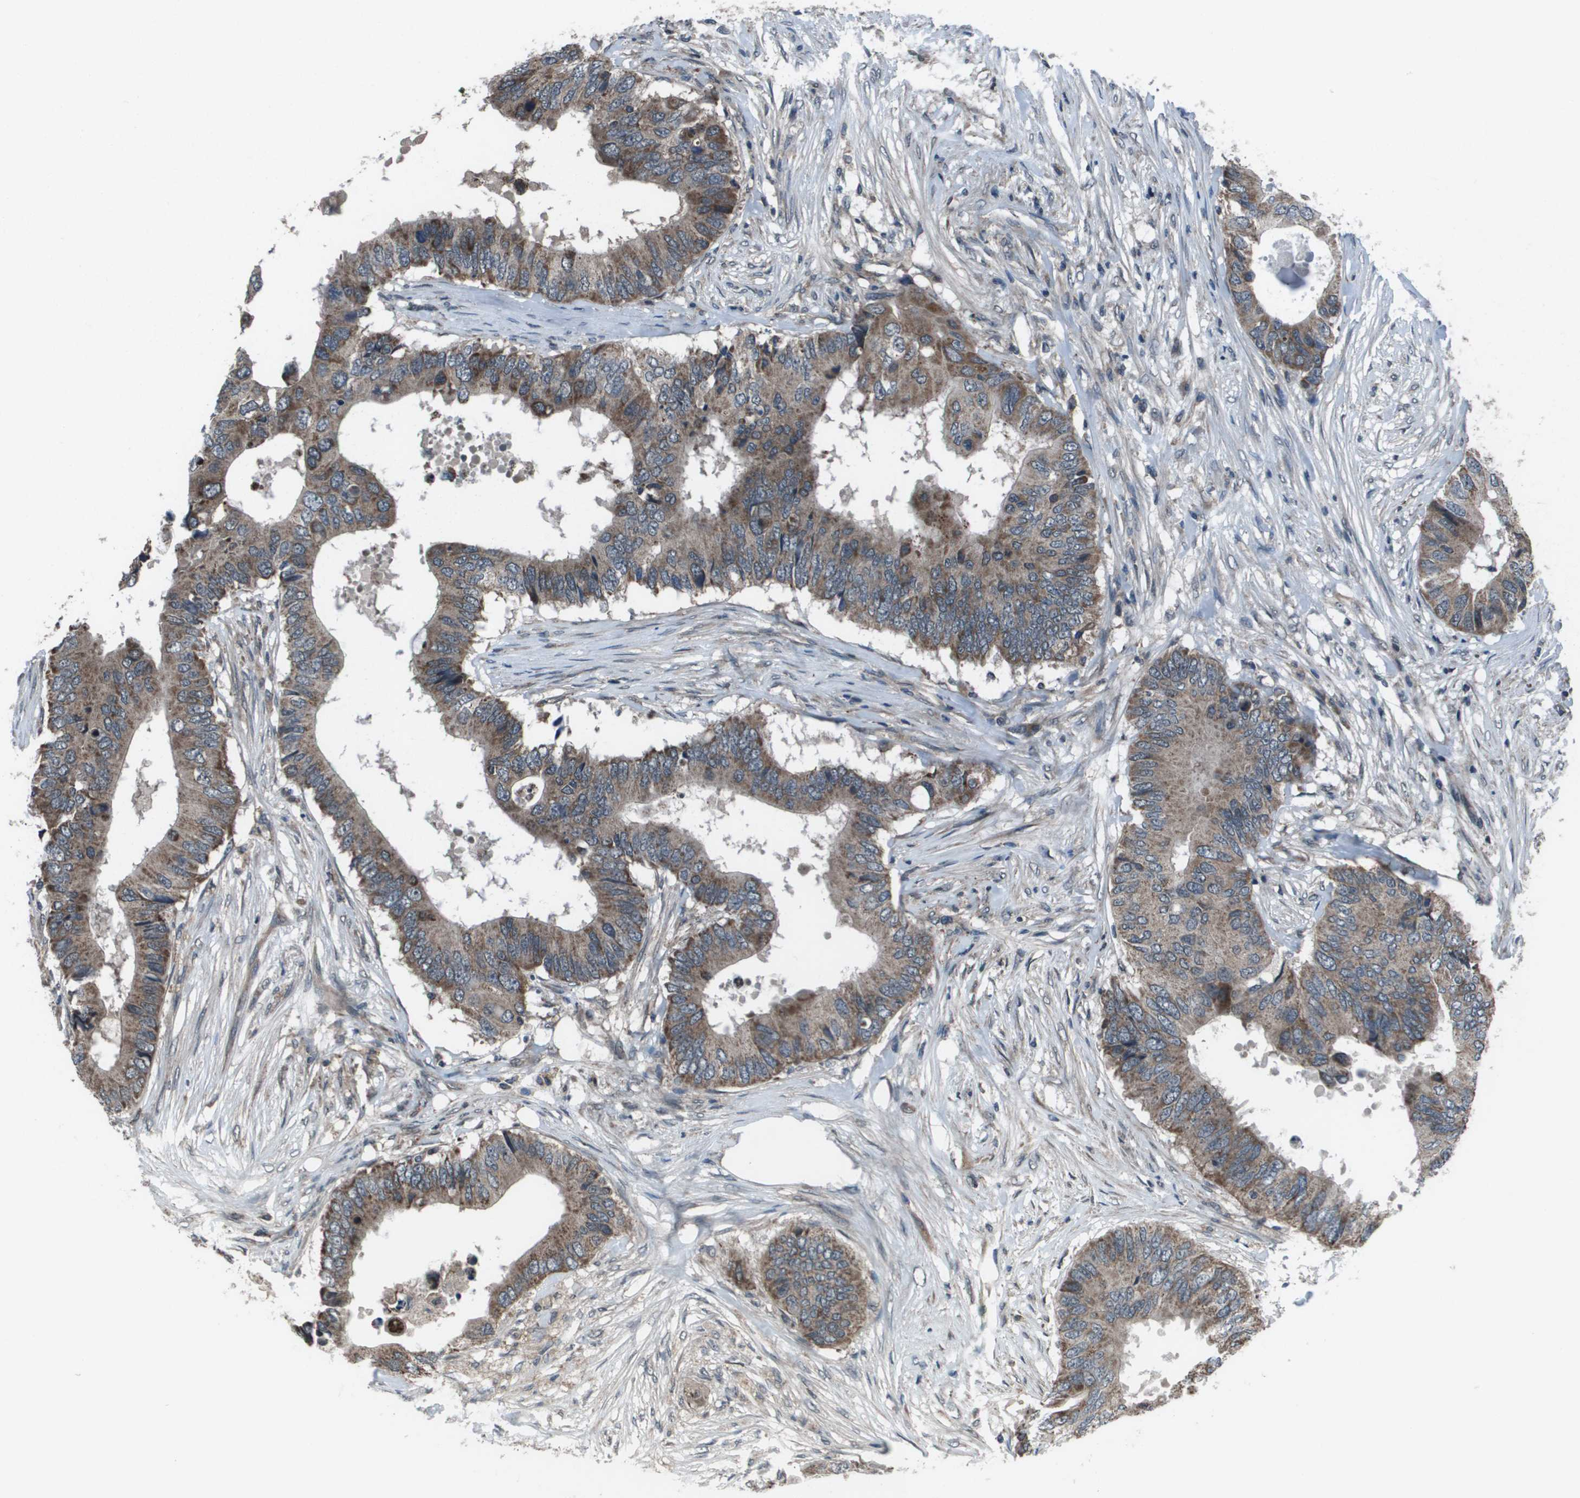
{"staining": {"intensity": "moderate", "quantity": ">75%", "location": "cytoplasmic/membranous"}, "tissue": "colorectal cancer", "cell_type": "Tumor cells", "image_type": "cancer", "snomed": [{"axis": "morphology", "description": "Adenocarcinoma, NOS"}, {"axis": "topography", "description": "Colon"}], "caption": "Protein expression analysis of colorectal adenocarcinoma demonstrates moderate cytoplasmic/membranous expression in about >75% of tumor cells.", "gene": "PPFIA1", "patient": {"sex": "male", "age": 71}}